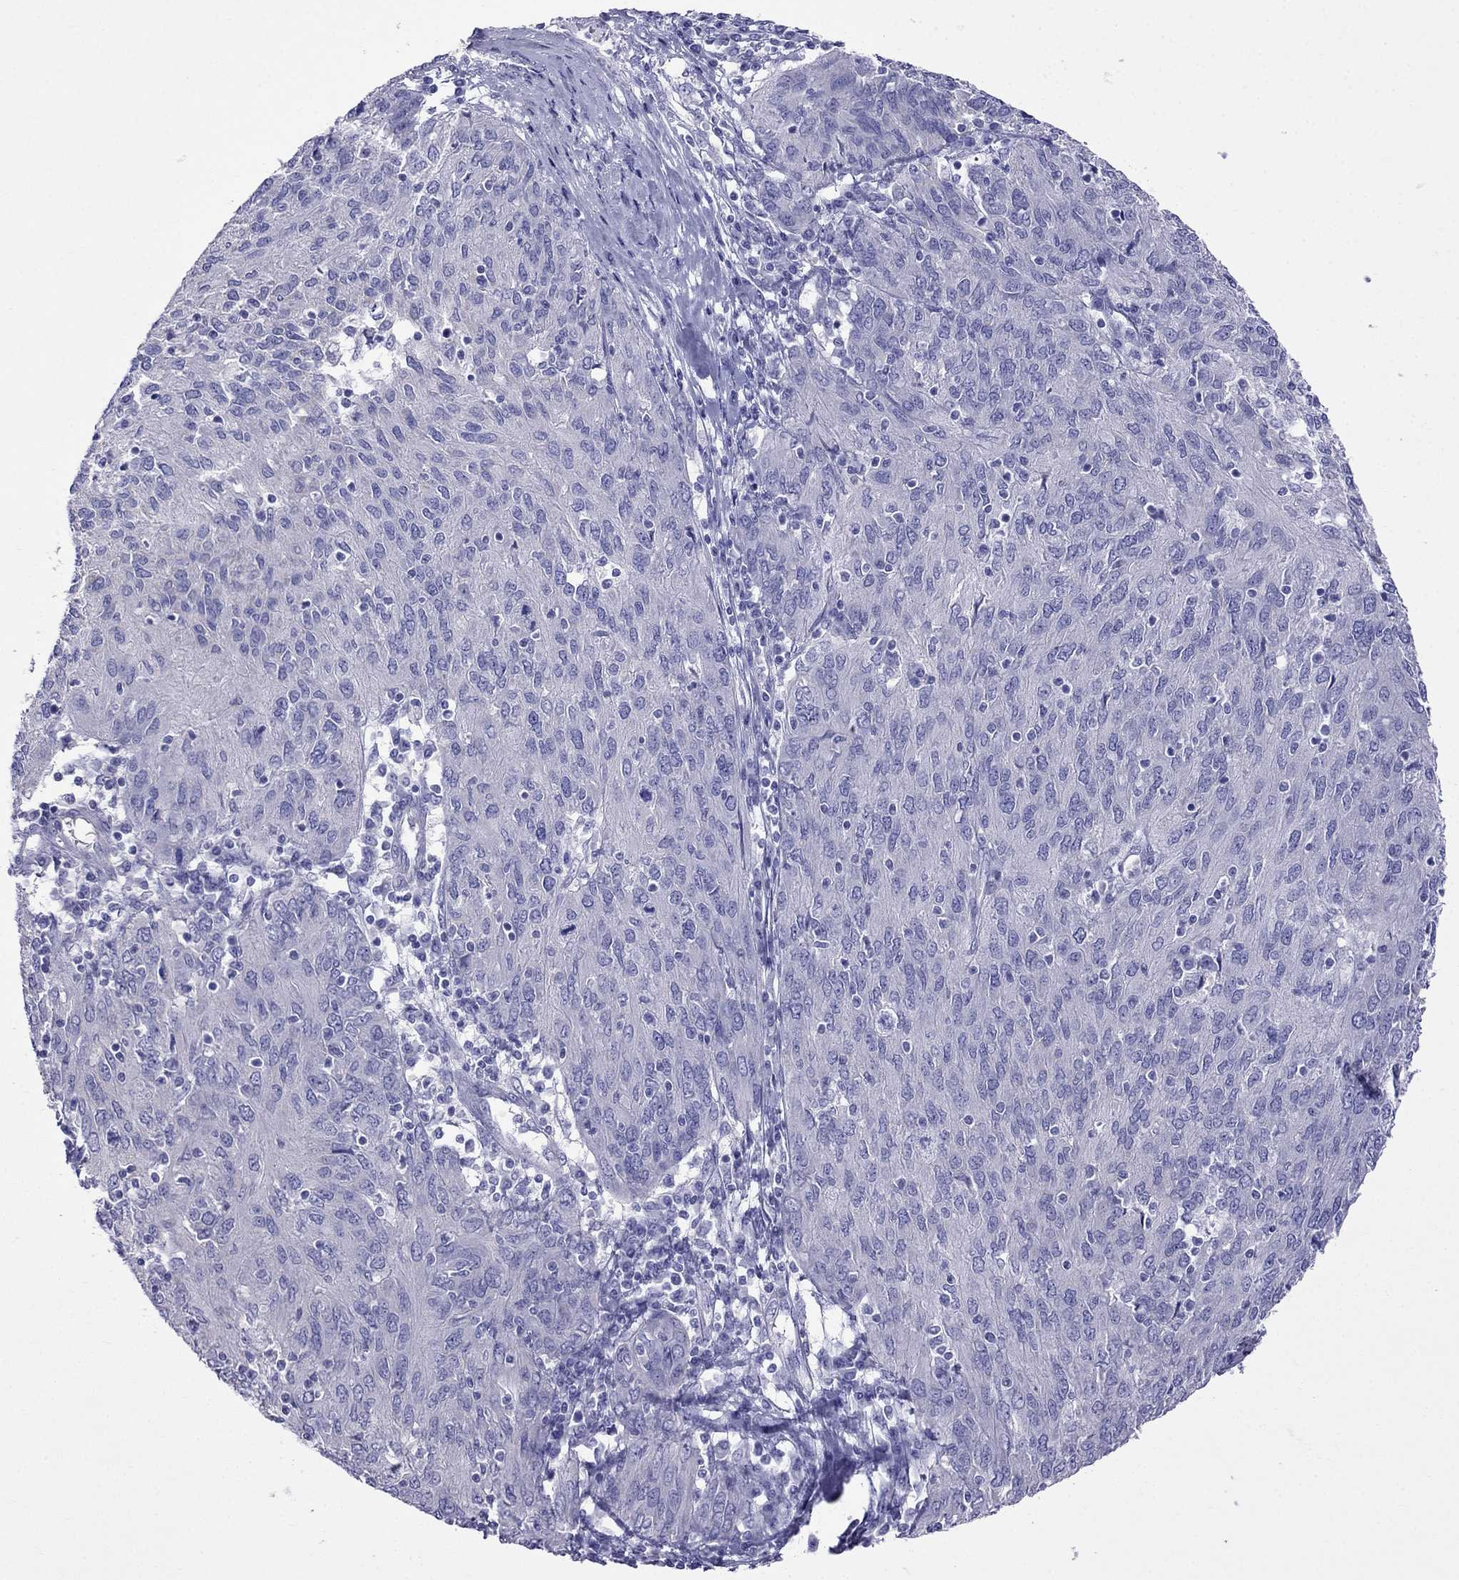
{"staining": {"intensity": "negative", "quantity": "none", "location": "none"}, "tissue": "ovarian cancer", "cell_type": "Tumor cells", "image_type": "cancer", "snomed": [{"axis": "morphology", "description": "Carcinoma, endometroid"}, {"axis": "topography", "description": "Ovary"}], "caption": "Image shows no significant protein expression in tumor cells of ovarian cancer.", "gene": "TDRD1", "patient": {"sex": "female", "age": 50}}